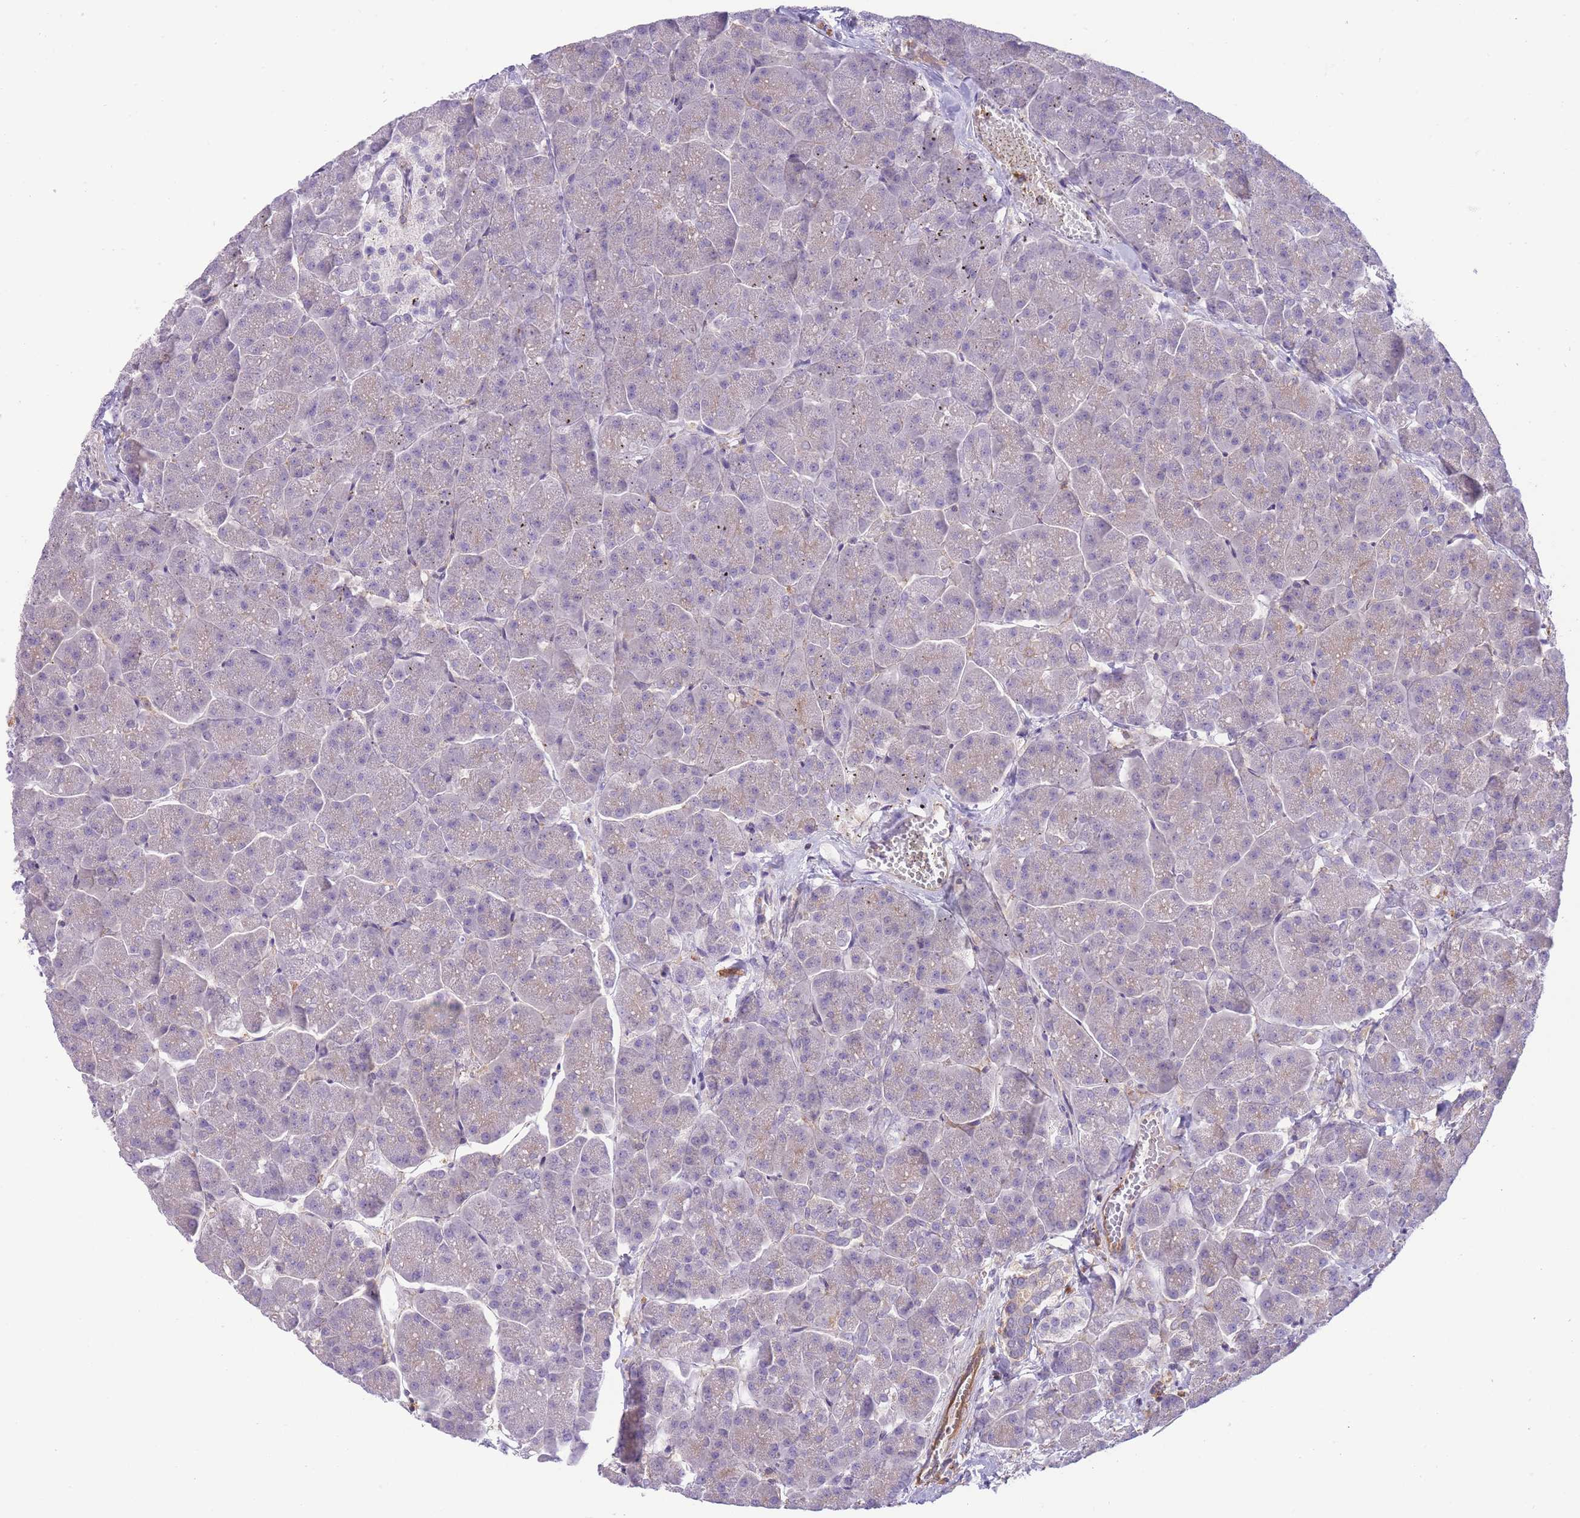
{"staining": {"intensity": "weak", "quantity": "<25%", "location": "cytoplasmic/membranous"}, "tissue": "pancreas", "cell_type": "Exocrine glandular cells", "image_type": "normal", "snomed": [{"axis": "morphology", "description": "Normal tissue, NOS"}, {"axis": "topography", "description": "Pancreas"}, {"axis": "topography", "description": "Peripheral nerve tissue"}], "caption": "Exocrine glandular cells are negative for protein expression in benign human pancreas. The staining is performed using DAB (3,3'-diaminobenzidine) brown chromogen with nuclei counter-stained in using hematoxylin.", "gene": "PRKAR1A", "patient": {"sex": "male", "age": 54}}